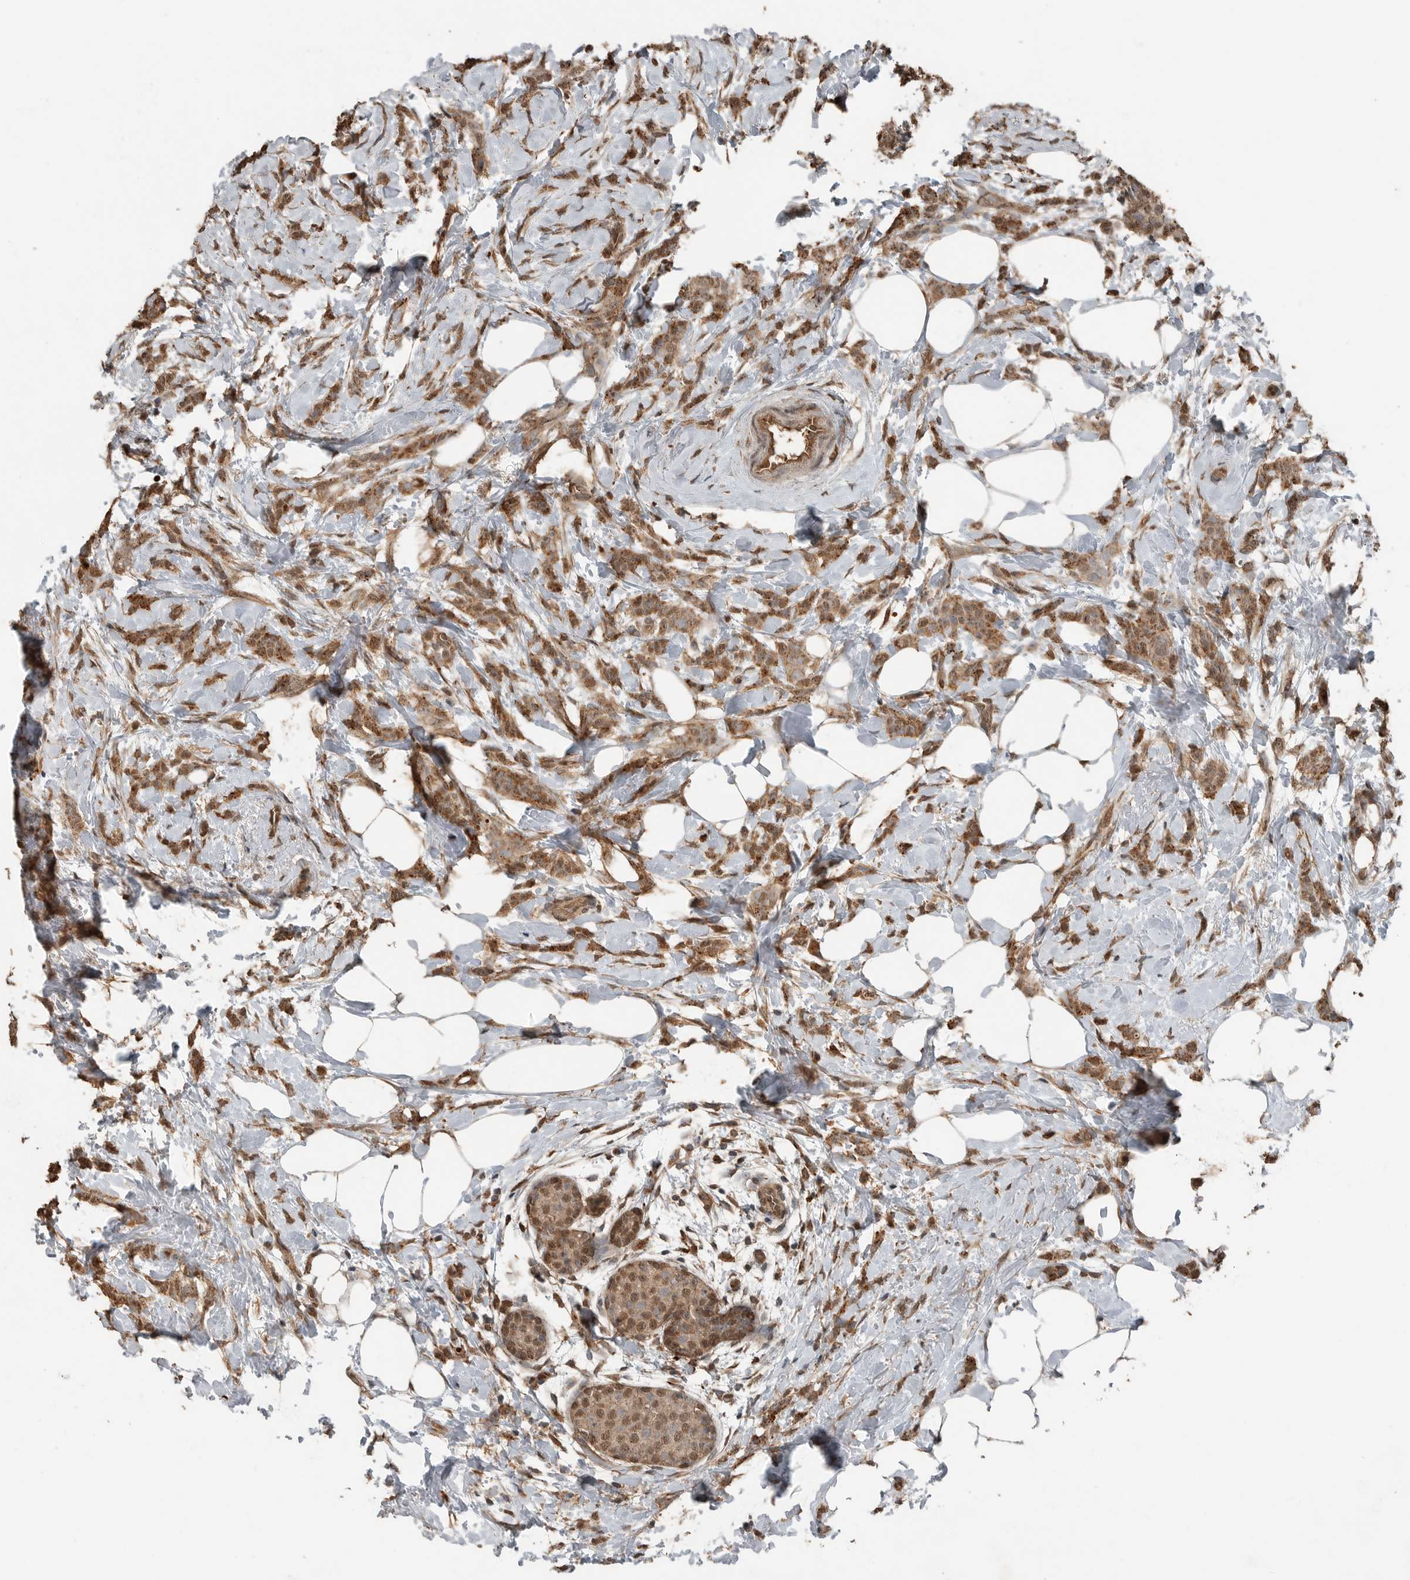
{"staining": {"intensity": "moderate", "quantity": ">75%", "location": "cytoplasmic/membranous,nuclear"}, "tissue": "breast cancer", "cell_type": "Tumor cells", "image_type": "cancer", "snomed": [{"axis": "morphology", "description": "Lobular carcinoma, in situ"}, {"axis": "morphology", "description": "Lobular carcinoma"}, {"axis": "topography", "description": "Breast"}], "caption": "Protein staining exhibits moderate cytoplasmic/membranous and nuclear positivity in approximately >75% of tumor cells in breast cancer. Immunohistochemistry (ihc) stains the protein in brown and the nuclei are stained blue.", "gene": "BLZF1", "patient": {"sex": "female", "age": 41}}